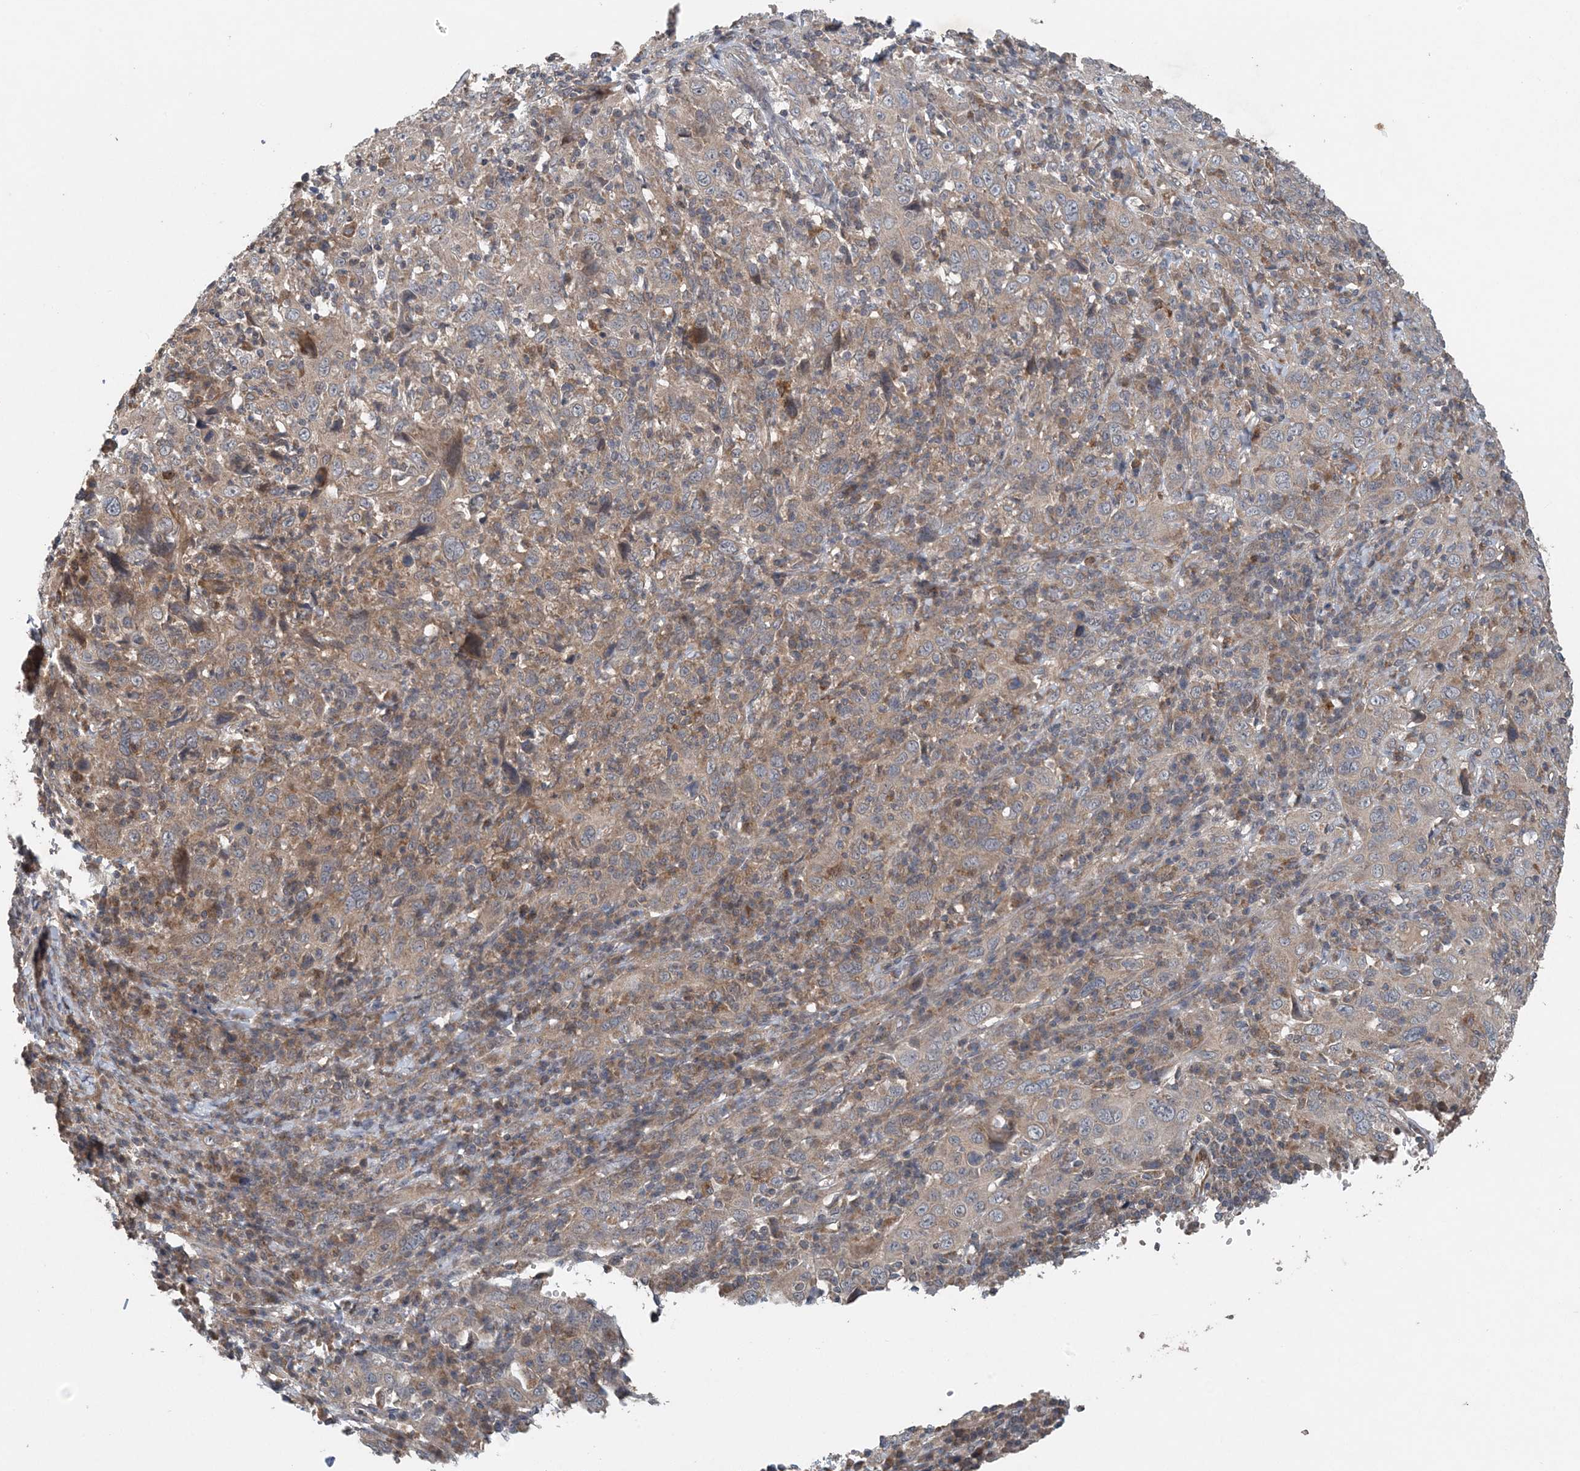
{"staining": {"intensity": "negative", "quantity": "none", "location": "none"}, "tissue": "cervical cancer", "cell_type": "Tumor cells", "image_type": "cancer", "snomed": [{"axis": "morphology", "description": "Squamous cell carcinoma, NOS"}, {"axis": "topography", "description": "Cervix"}], "caption": "Cervical cancer (squamous cell carcinoma) was stained to show a protein in brown. There is no significant positivity in tumor cells. The staining is performed using DAB brown chromogen with nuclei counter-stained in using hematoxylin.", "gene": "MYO9B", "patient": {"sex": "female", "age": 46}}